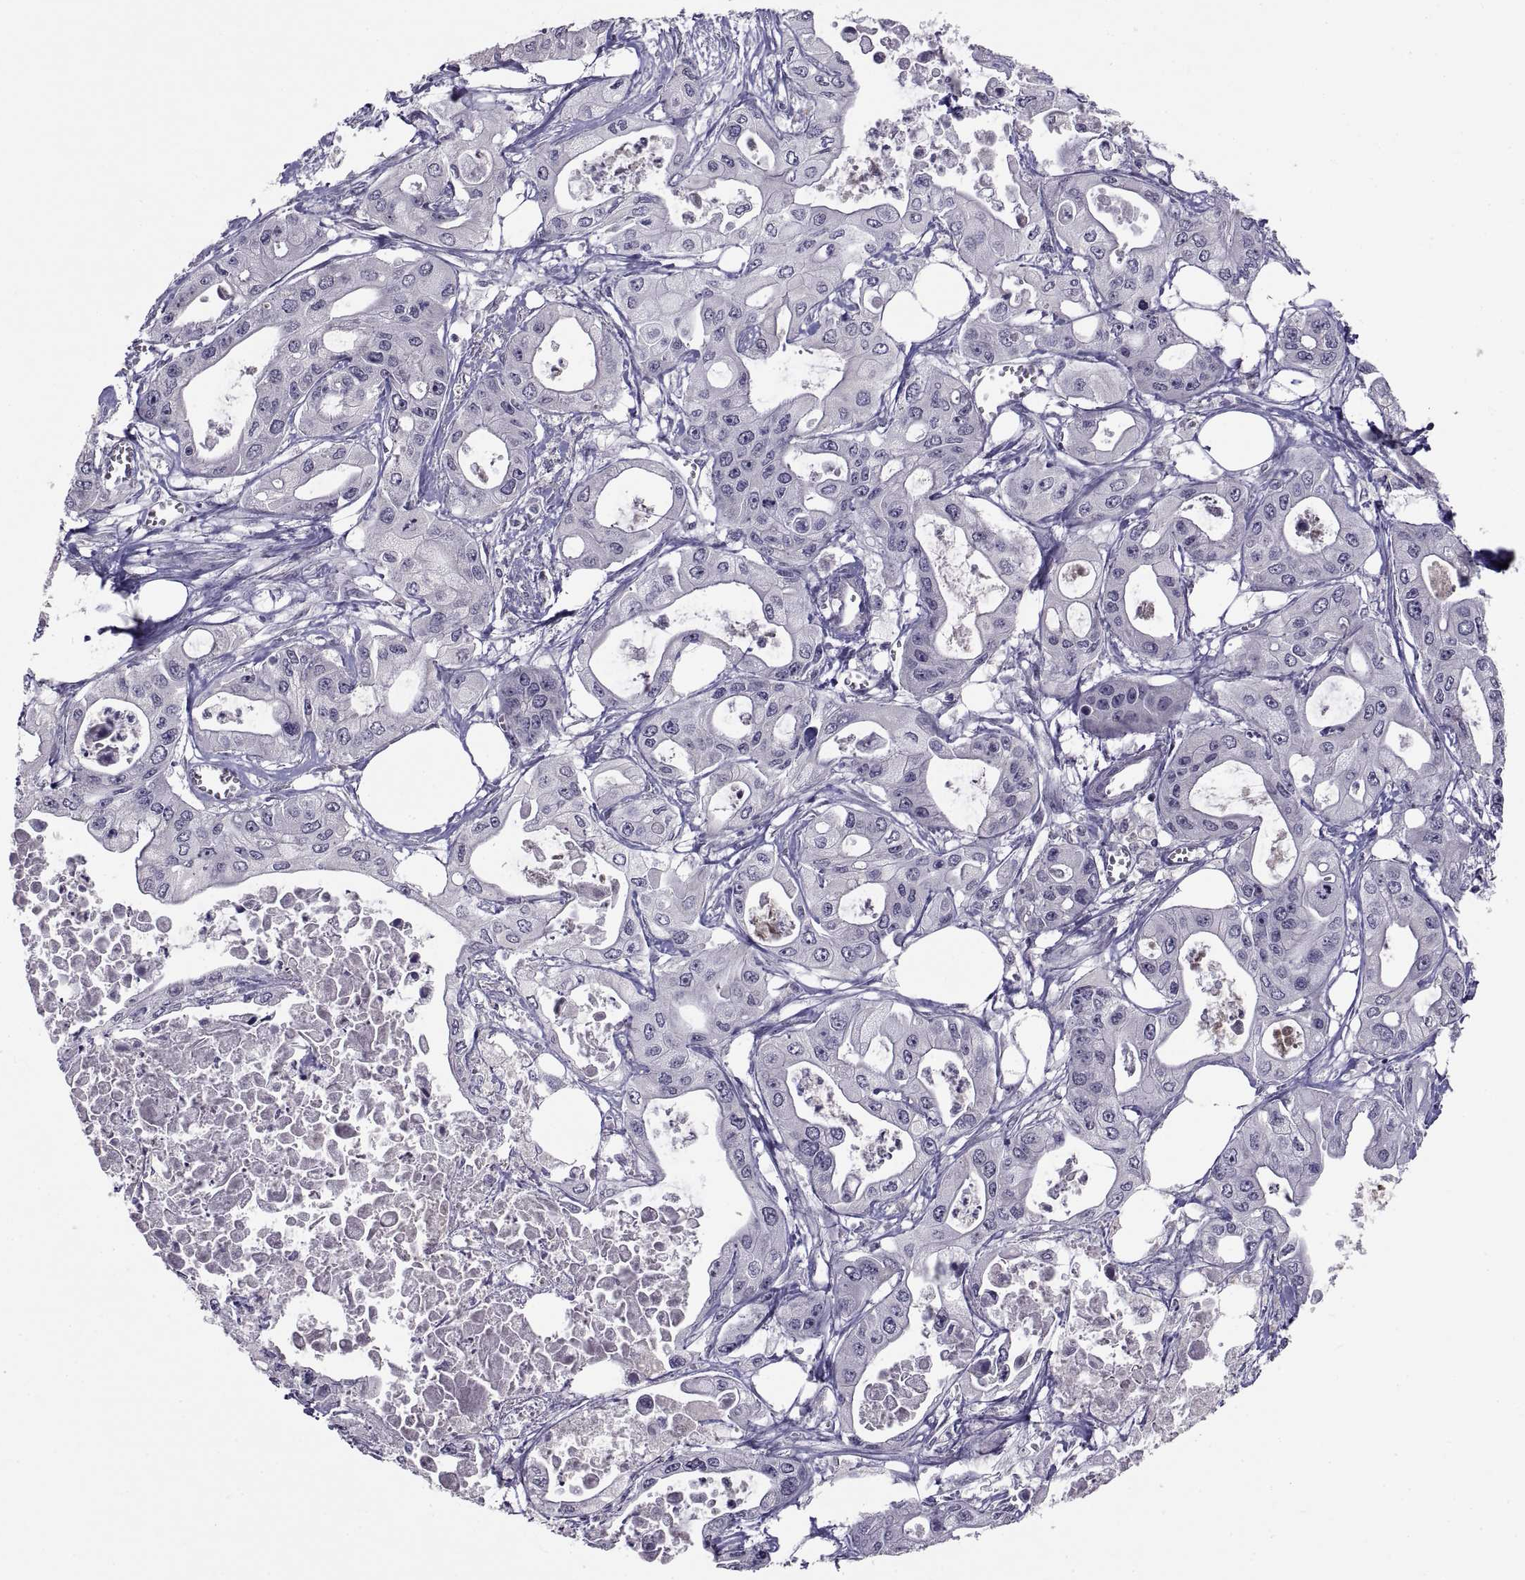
{"staining": {"intensity": "negative", "quantity": "none", "location": "none"}, "tissue": "pancreatic cancer", "cell_type": "Tumor cells", "image_type": "cancer", "snomed": [{"axis": "morphology", "description": "Adenocarcinoma, NOS"}, {"axis": "topography", "description": "Pancreas"}], "caption": "Pancreatic adenocarcinoma stained for a protein using immunohistochemistry (IHC) demonstrates no positivity tumor cells.", "gene": "NPTX2", "patient": {"sex": "male", "age": 70}}